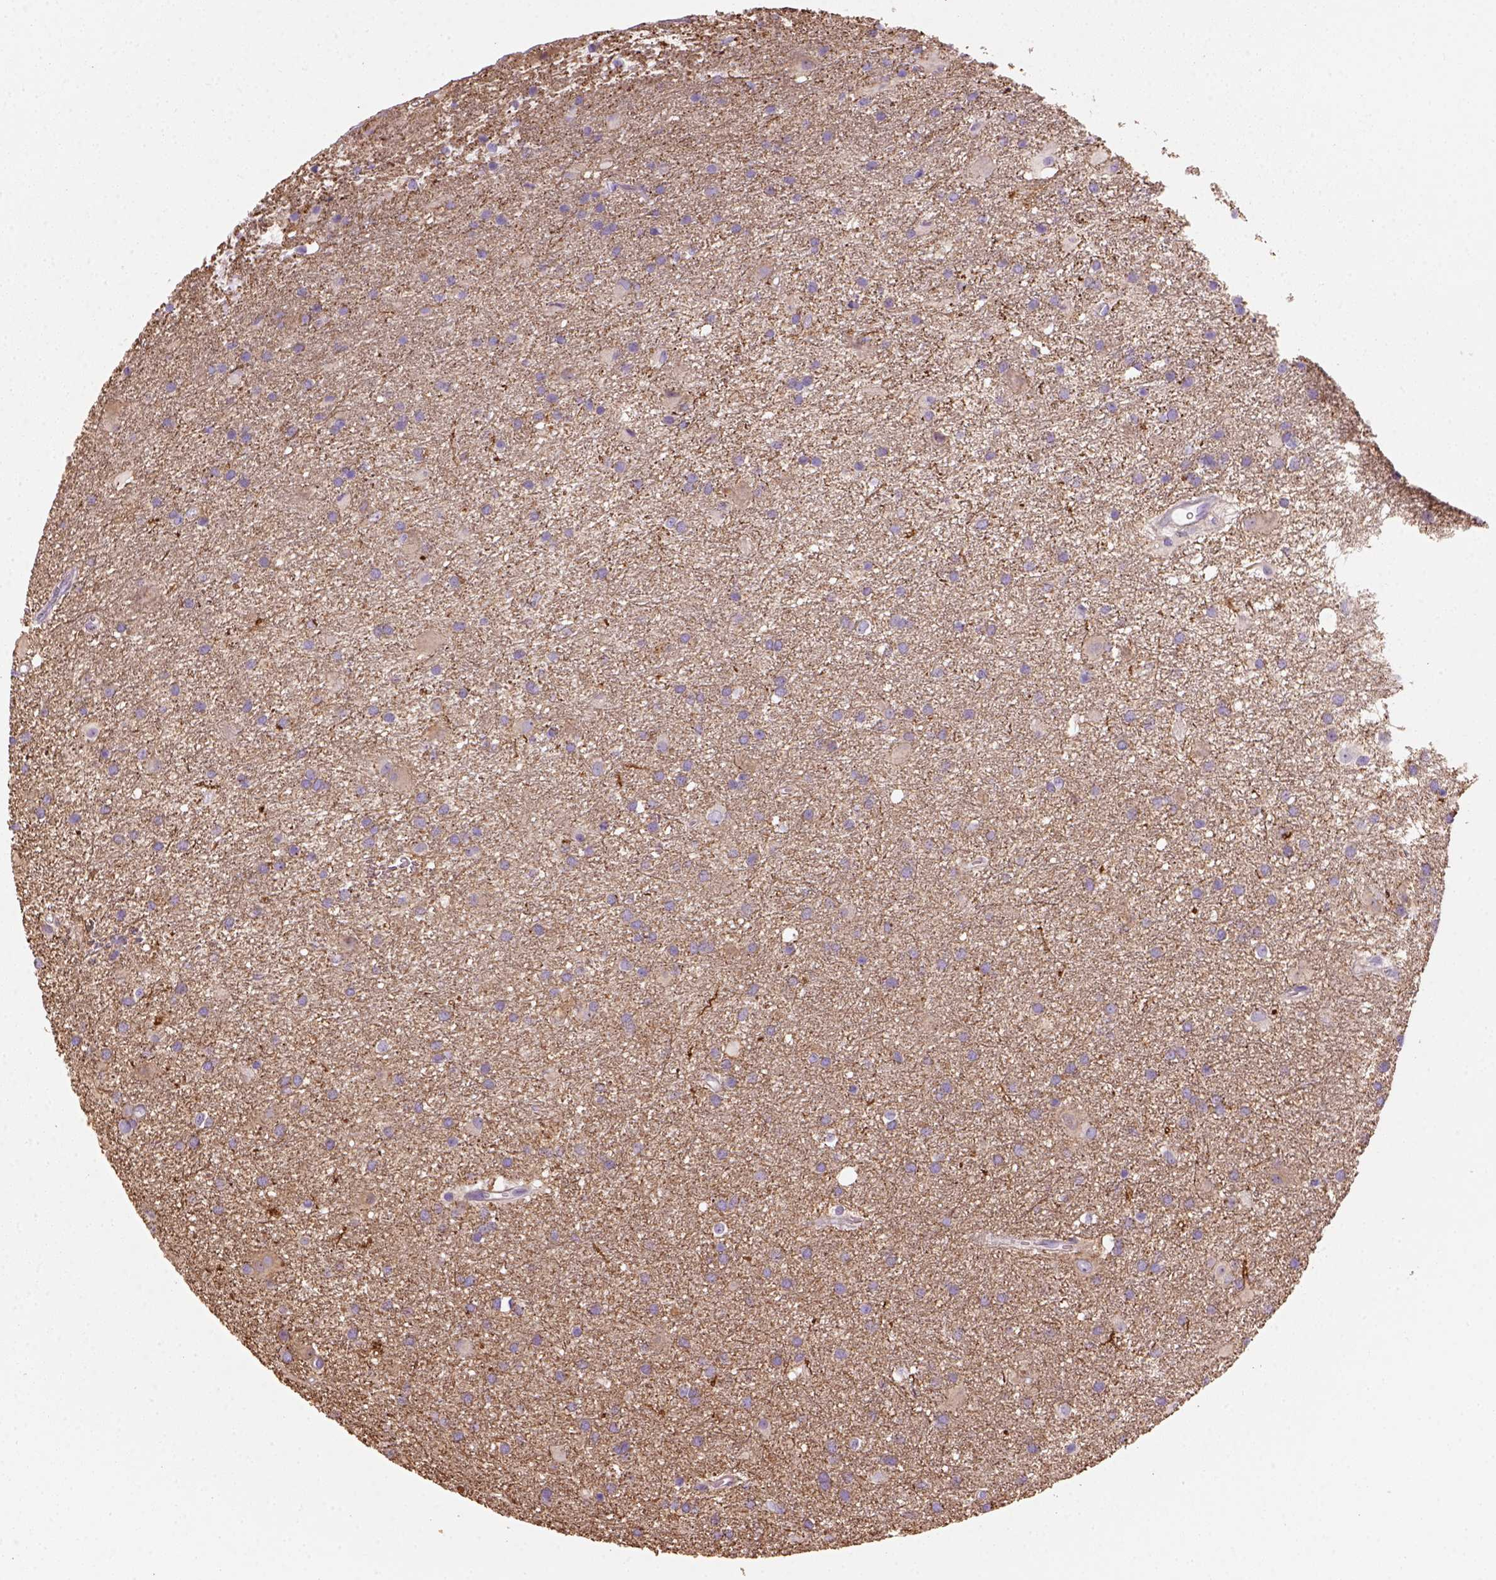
{"staining": {"intensity": "negative", "quantity": "none", "location": "none"}, "tissue": "glioma", "cell_type": "Tumor cells", "image_type": "cancer", "snomed": [{"axis": "morphology", "description": "Glioma, malignant, Low grade"}, {"axis": "topography", "description": "Brain"}], "caption": "Immunohistochemistry (IHC) image of neoplastic tissue: human malignant glioma (low-grade) stained with DAB demonstrates no significant protein expression in tumor cells.", "gene": "GPRC5D", "patient": {"sex": "male", "age": 58}}